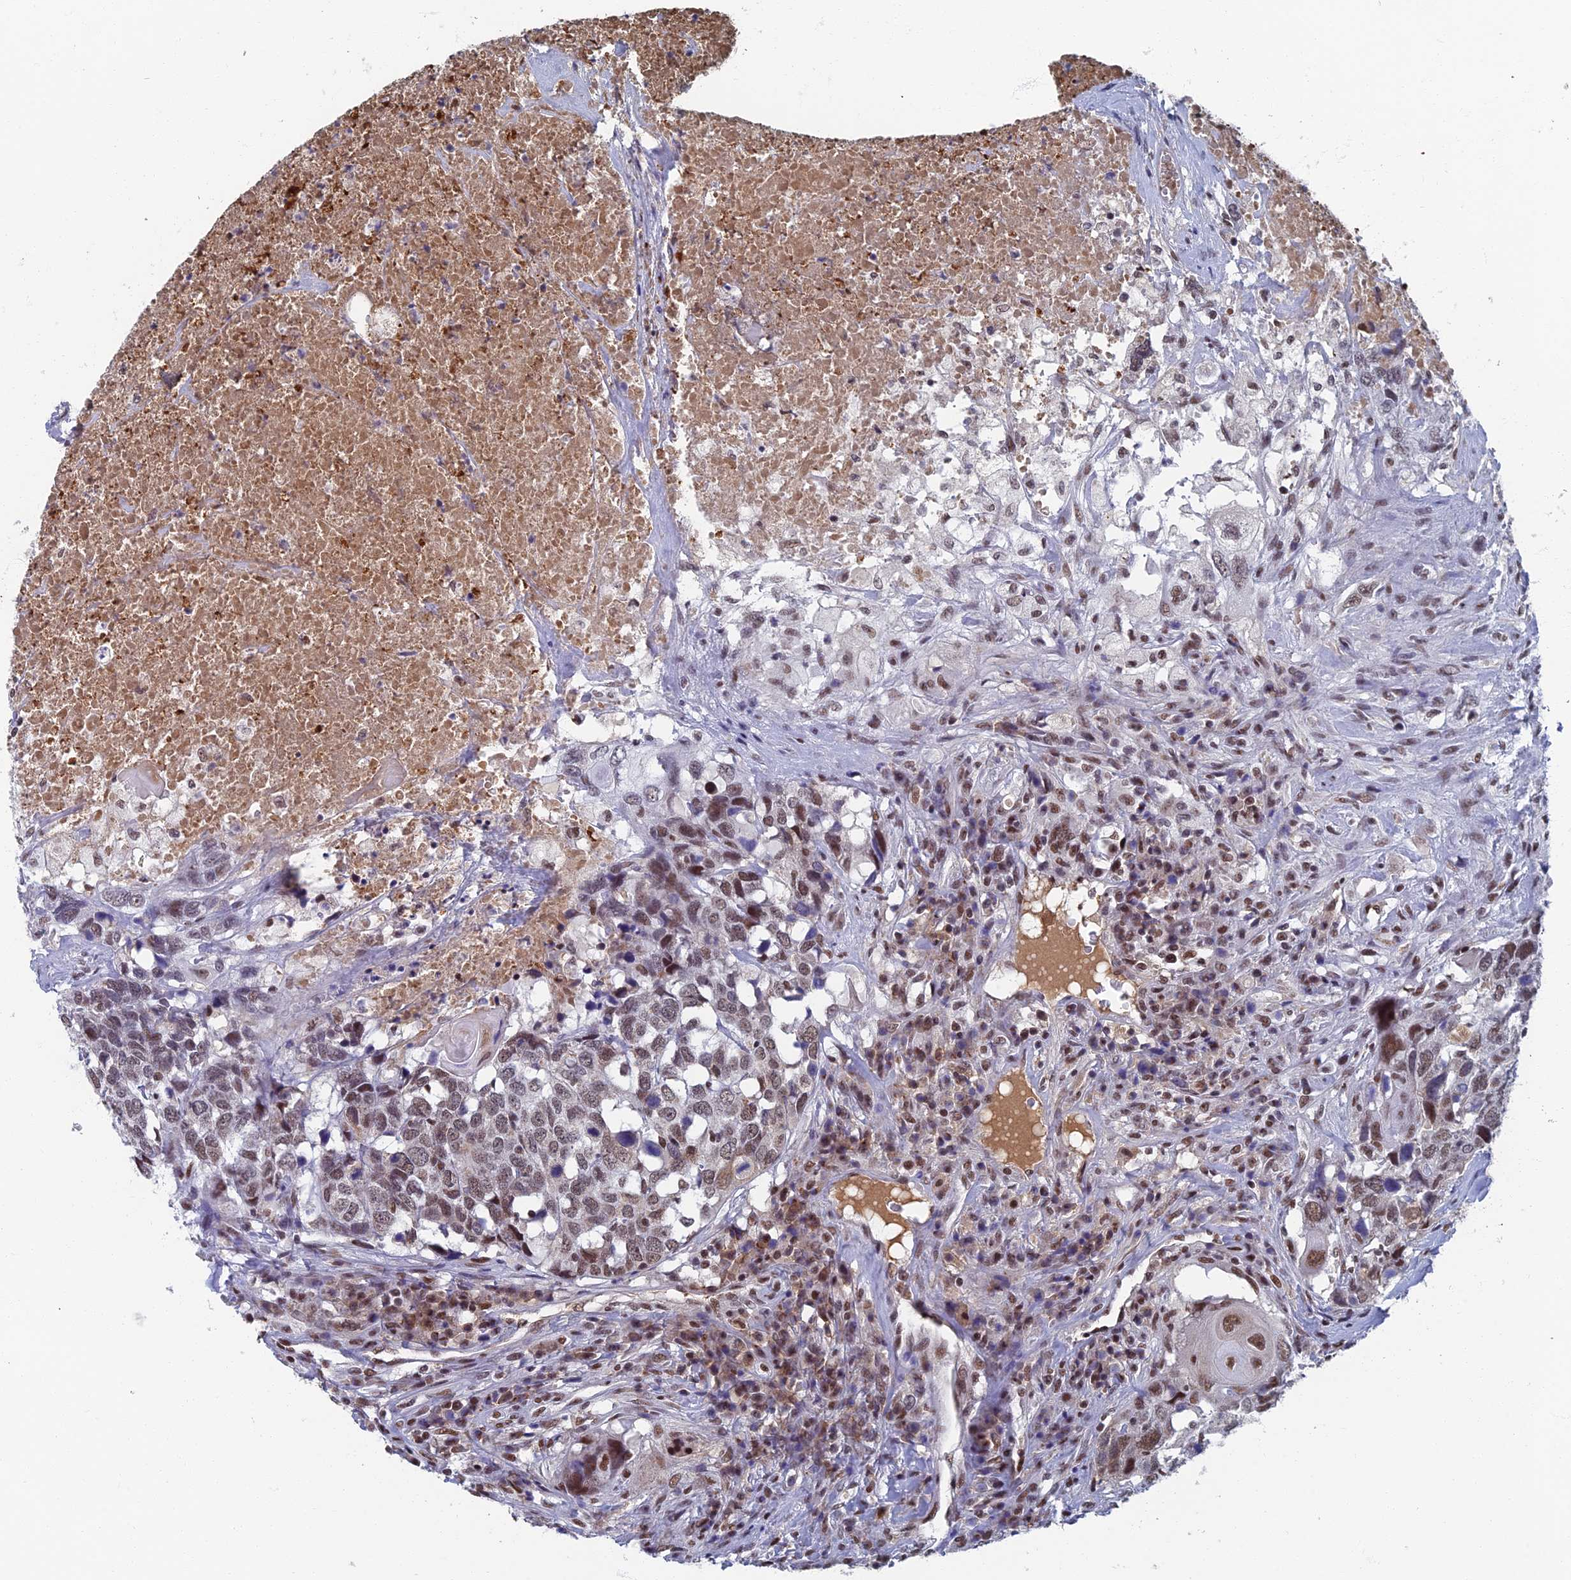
{"staining": {"intensity": "weak", "quantity": ">75%", "location": "nuclear"}, "tissue": "head and neck cancer", "cell_type": "Tumor cells", "image_type": "cancer", "snomed": [{"axis": "morphology", "description": "Squamous cell carcinoma, NOS"}, {"axis": "topography", "description": "Head-Neck"}], "caption": "Head and neck cancer (squamous cell carcinoma) tissue demonstrates weak nuclear positivity in approximately >75% of tumor cells, visualized by immunohistochemistry.", "gene": "TAF13", "patient": {"sex": "male", "age": 66}}